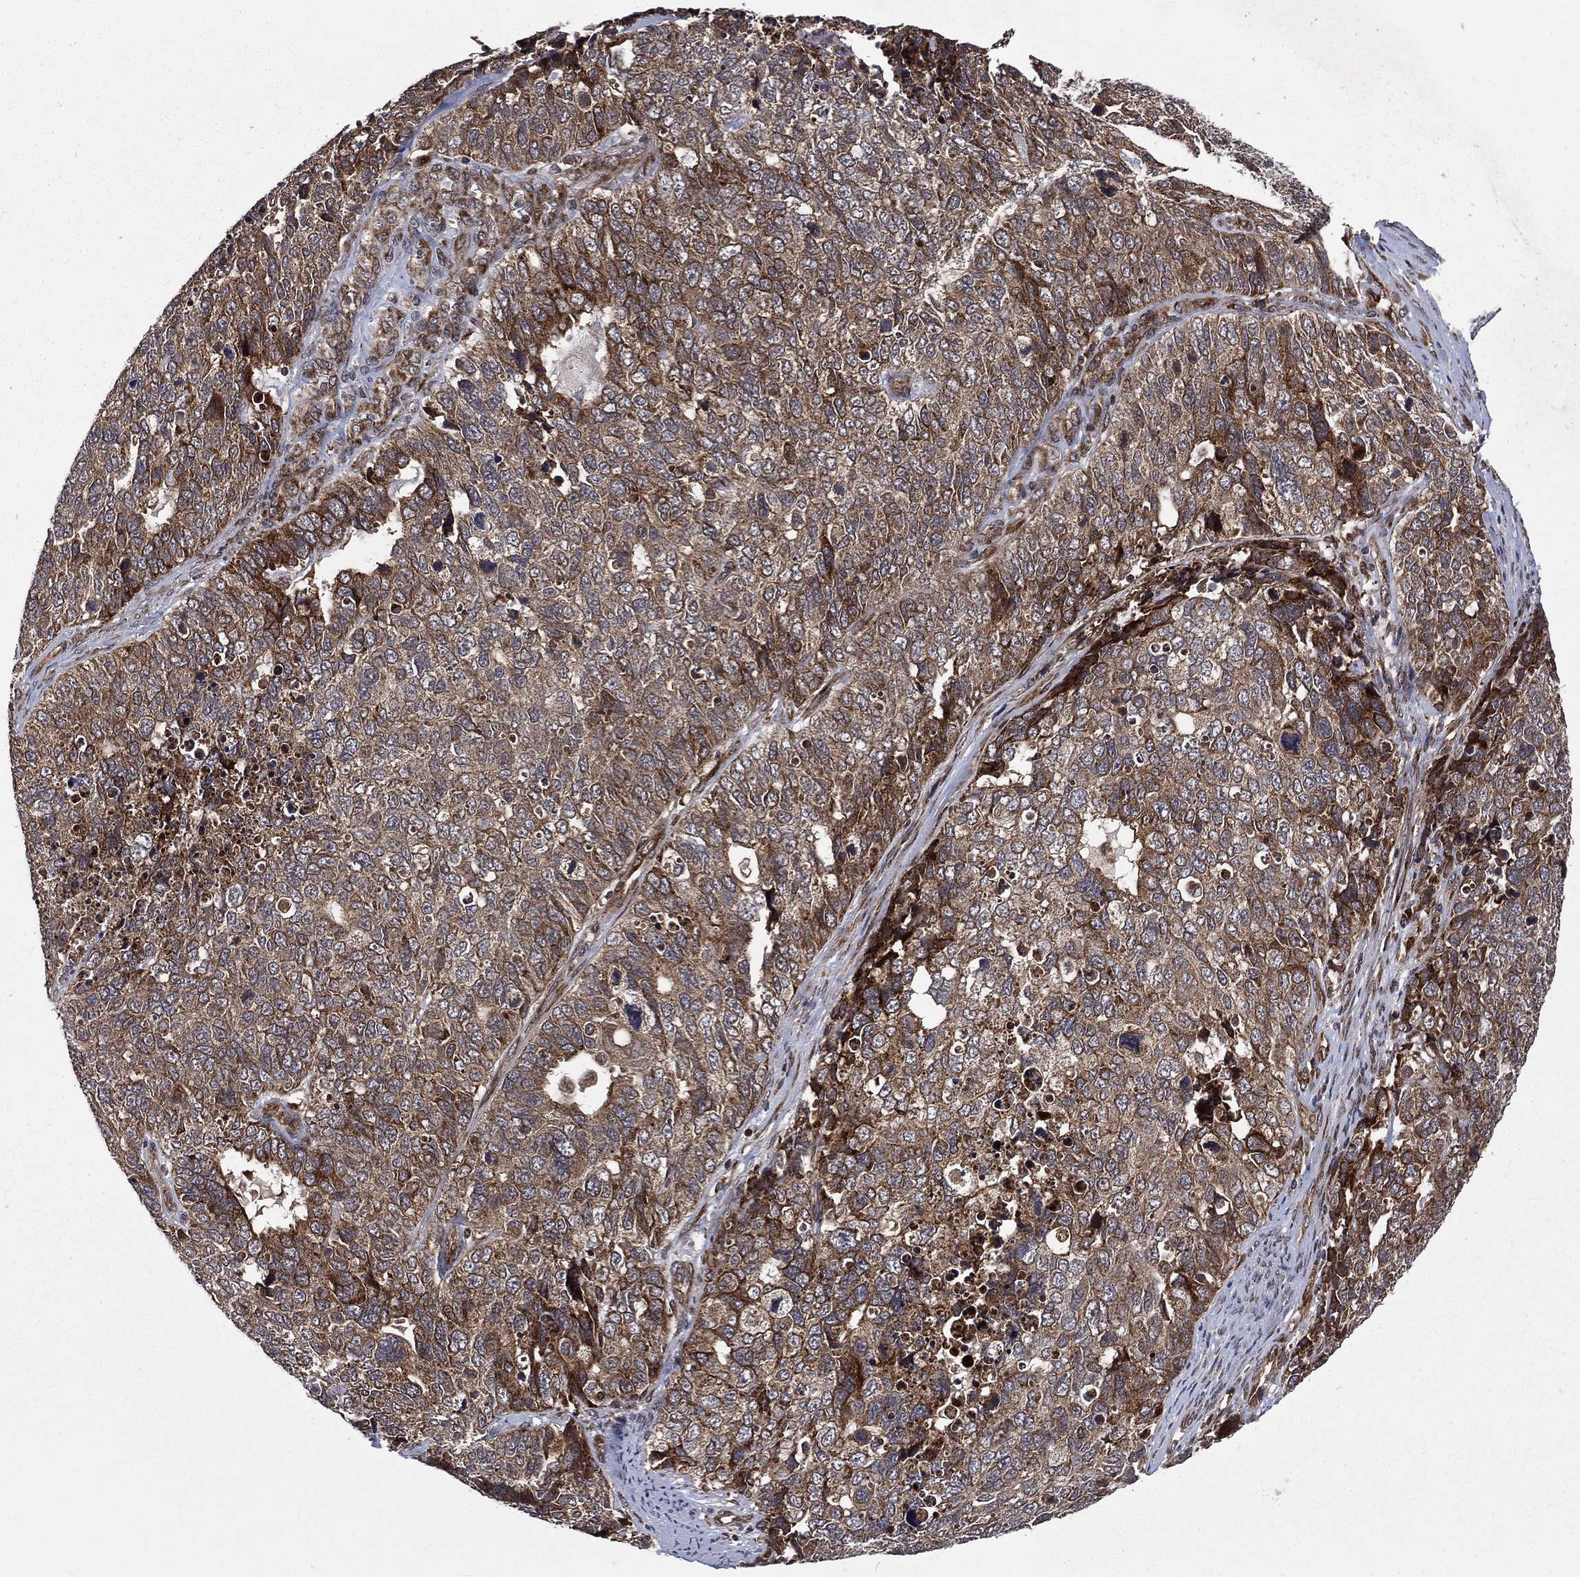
{"staining": {"intensity": "strong", "quantity": "25%-75%", "location": "cytoplasmic/membranous"}, "tissue": "cervical cancer", "cell_type": "Tumor cells", "image_type": "cancer", "snomed": [{"axis": "morphology", "description": "Squamous cell carcinoma, NOS"}, {"axis": "topography", "description": "Cervix"}], "caption": "Tumor cells display high levels of strong cytoplasmic/membranous expression in approximately 25%-75% of cells in human squamous cell carcinoma (cervical). The staining is performed using DAB (3,3'-diaminobenzidine) brown chromogen to label protein expression. The nuclei are counter-stained blue using hematoxylin.", "gene": "RAB11FIP4", "patient": {"sex": "female", "age": 63}}